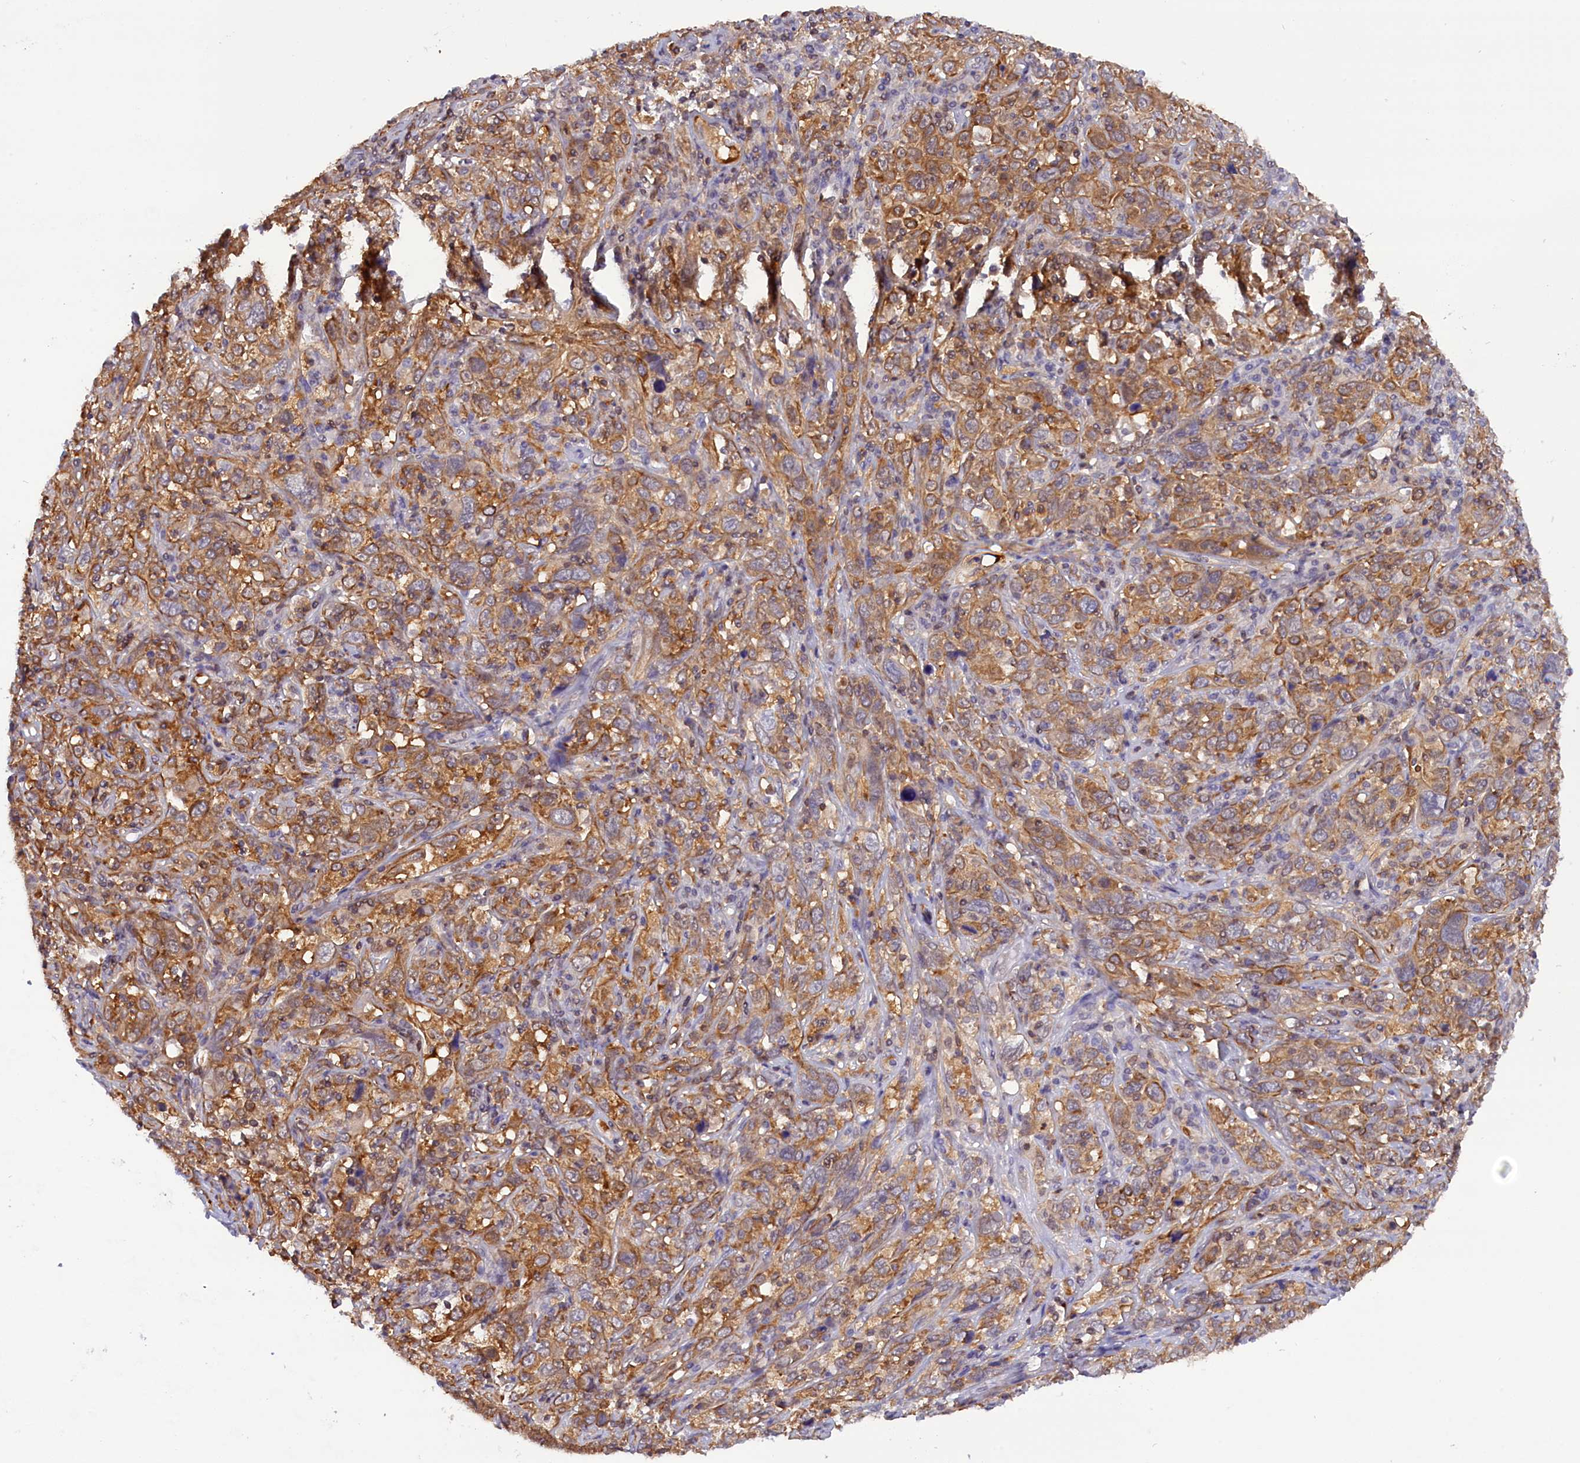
{"staining": {"intensity": "moderate", "quantity": ">75%", "location": "cytoplasmic/membranous"}, "tissue": "cervical cancer", "cell_type": "Tumor cells", "image_type": "cancer", "snomed": [{"axis": "morphology", "description": "Squamous cell carcinoma, NOS"}, {"axis": "topography", "description": "Cervix"}], "caption": "Brown immunohistochemical staining in cervical cancer (squamous cell carcinoma) reveals moderate cytoplasmic/membranous staining in about >75% of tumor cells.", "gene": "TBCB", "patient": {"sex": "female", "age": 46}}